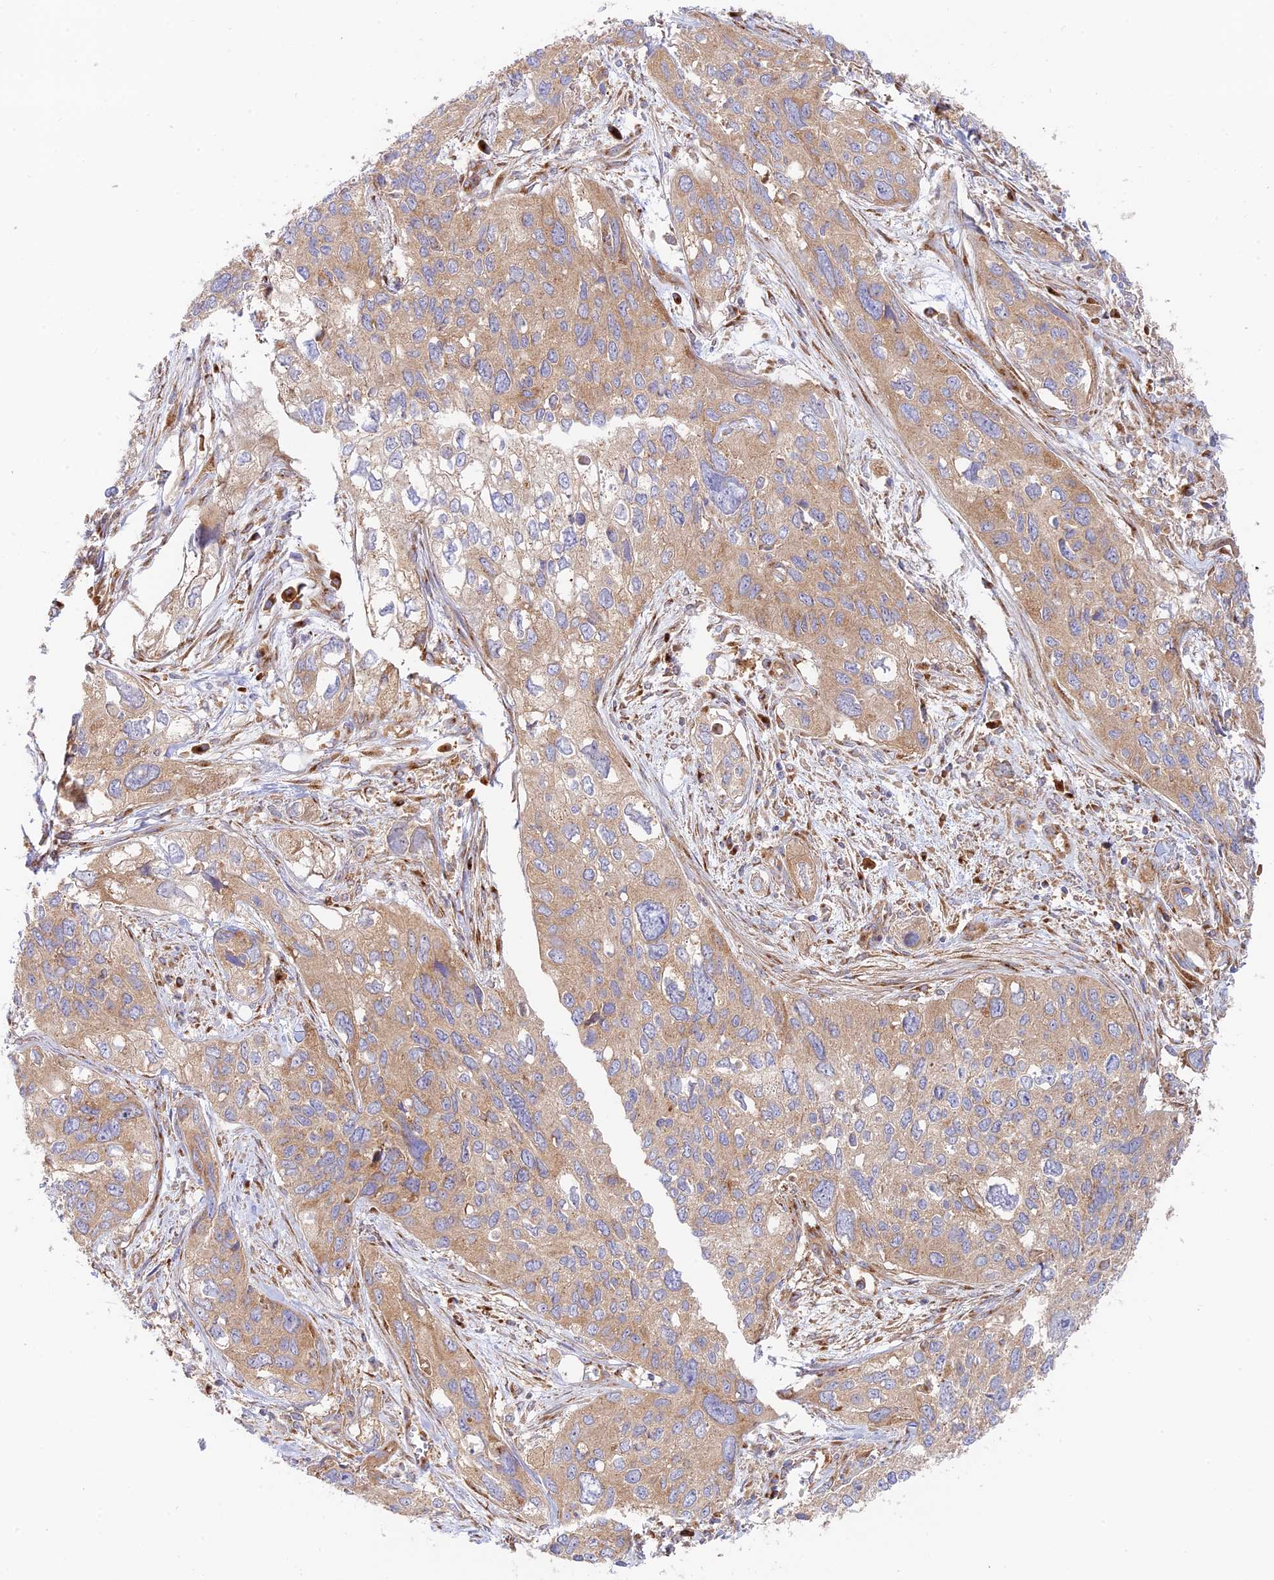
{"staining": {"intensity": "weak", "quantity": ">75%", "location": "cytoplasmic/membranous"}, "tissue": "cervical cancer", "cell_type": "Tumor cells", "image_type": "cancer", "snomed": [{"axis": "morphology", "description": "Squamous cell carcinoma, NOS"}, {"axis": "topography", "description": "Cervix"}], "caption": "A high-resolution photomicrograph shows immunohistochemistry (IHC) staining of cervical cancer, which displays weak cytoplasmic/membranous staining in approximately >75% of tumor cells.", "gene": "GOLGA3", "patient": {"sex": "female", "age": 55}}